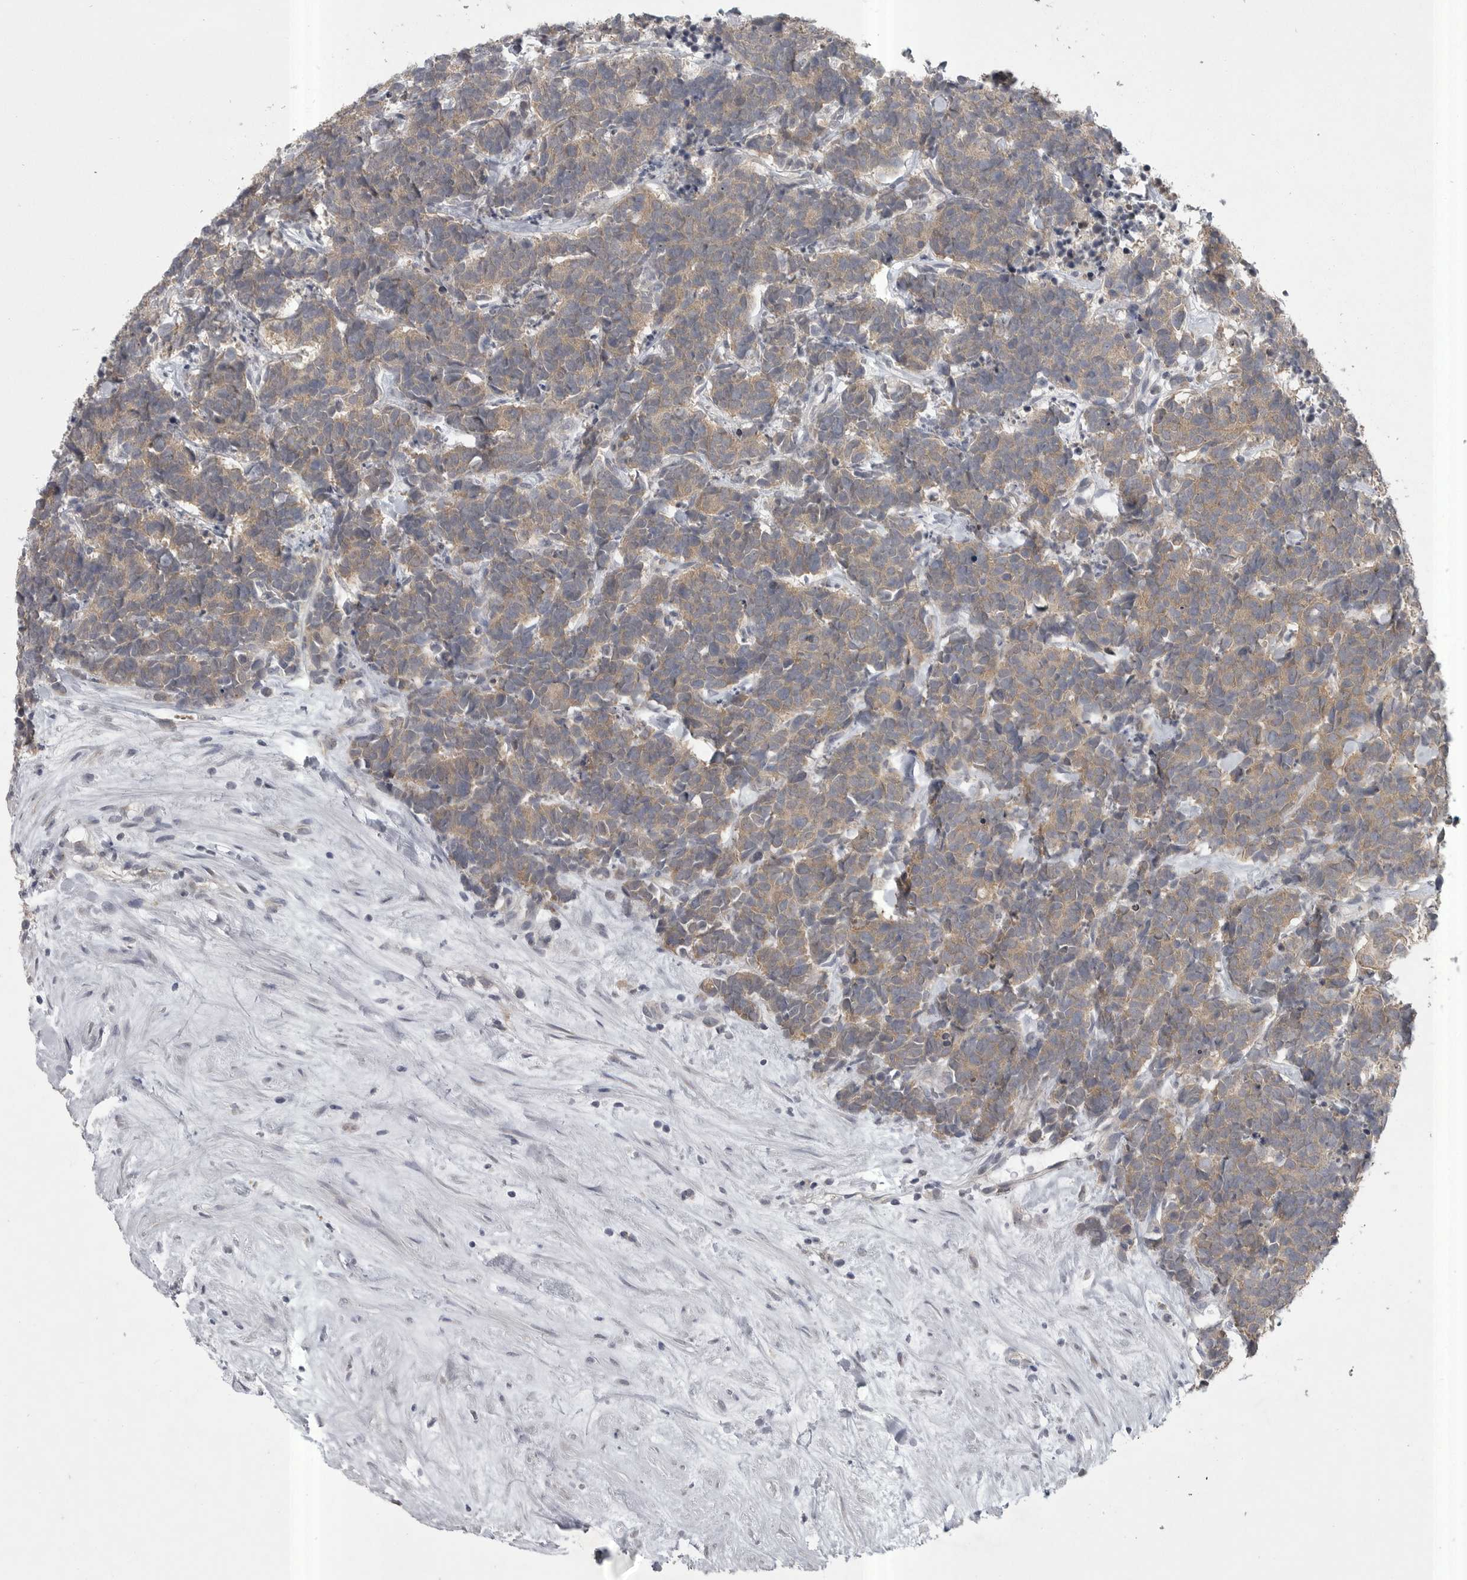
{"staining": {"intensity": "weak", "quantity": ">75%", "location": "cytoplasmic/membranous"}, "tissue": "carcinoid", "cell_type": "Tumor cells", "image_type": "cancer", "snomed": [{"axis": "morphology", "description": "Carcinoma, NOS"}, {"axis": "morphology", "description": "Carcinoid, malignant, NOS"}, {"axis": "topography", "description": "Urinary bladder"}], "caption": "Tumor cells show low levels of weak cytoplasmic/membranous expression in approximately >75% of cells in human carcinoid.", "gene": "PHF13", "patient": {"sex": "male", "age": 57}}